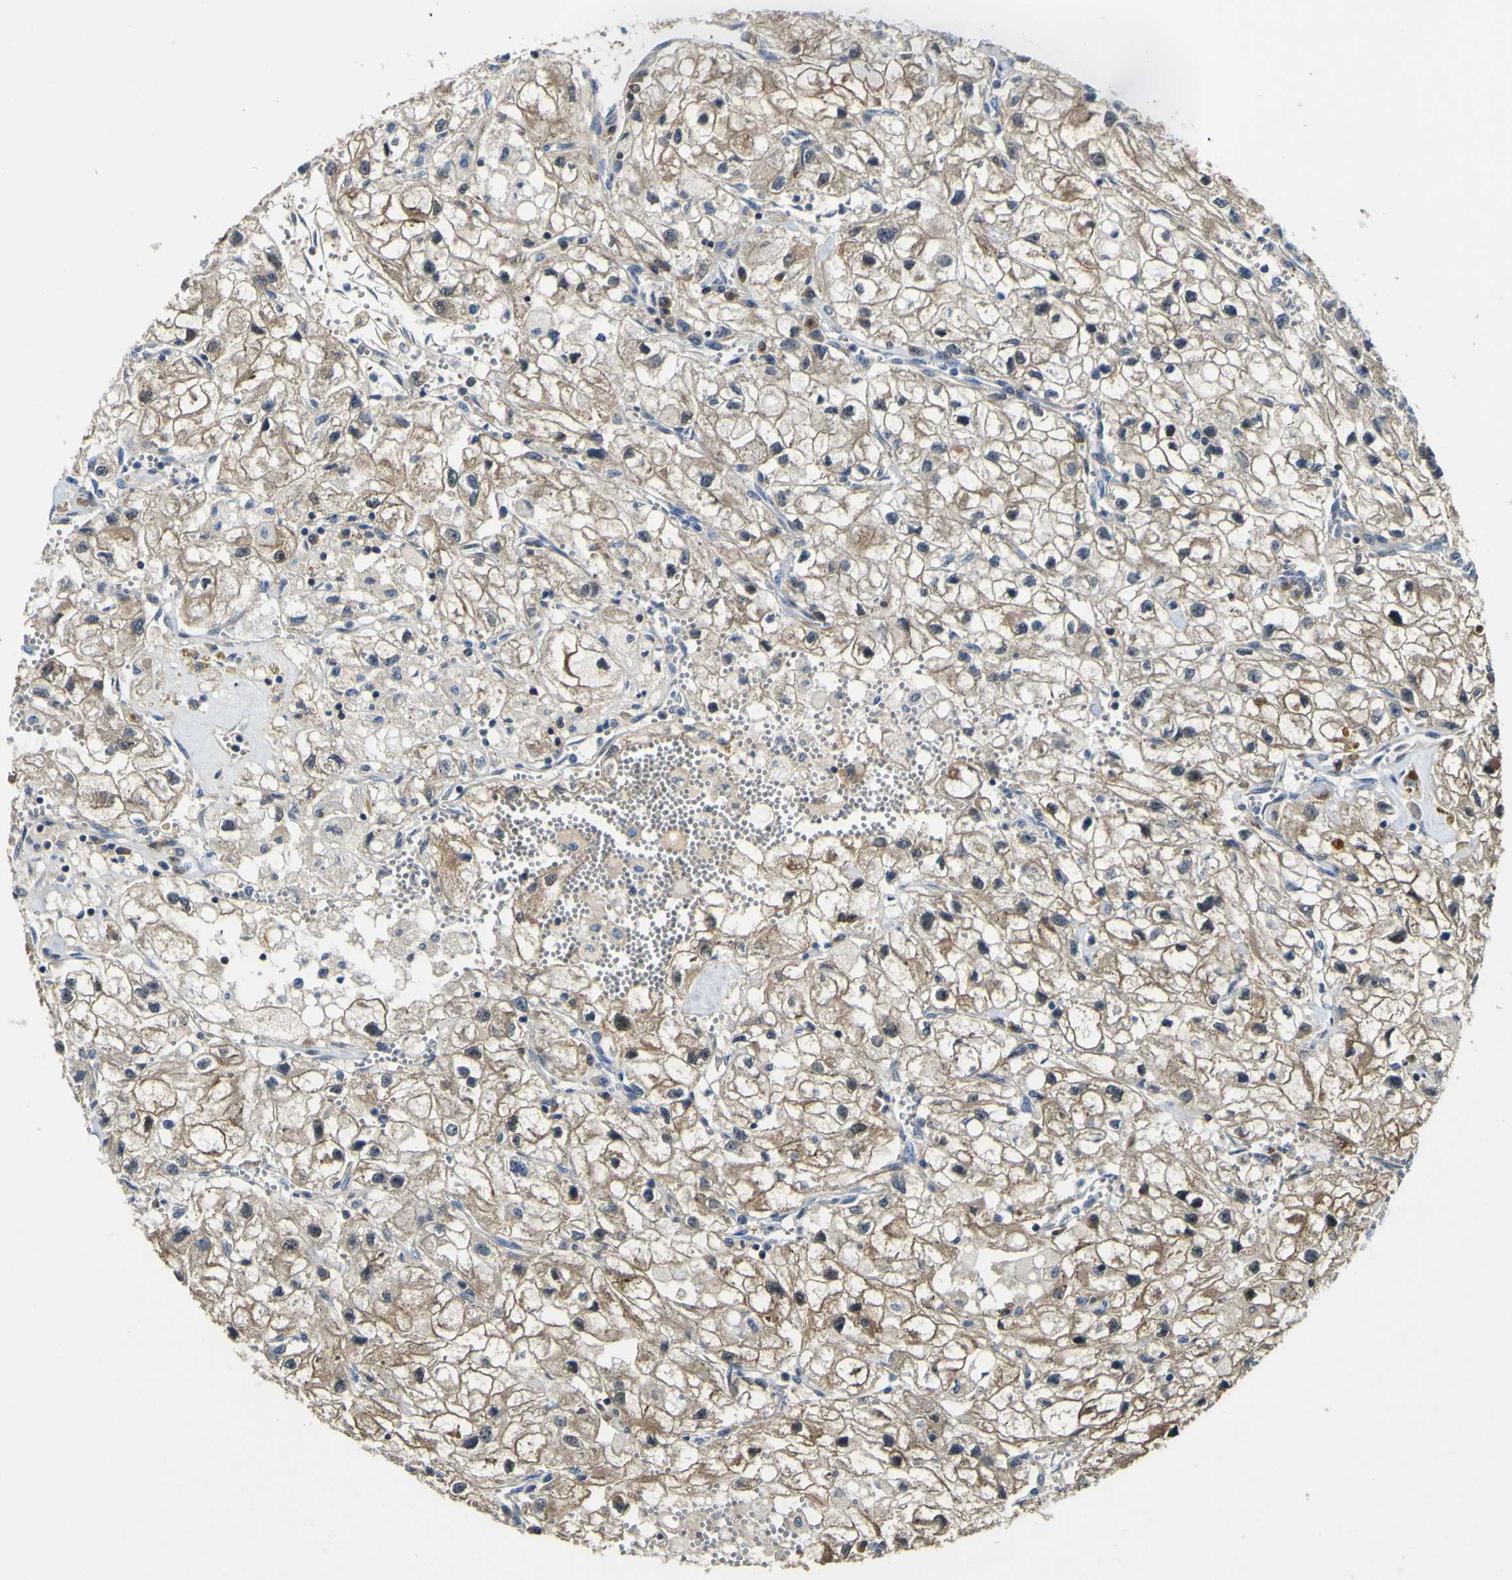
{"staining": {"intensity": "moderate", "quantity": ">75%", "location": "cytoplasmic/membranous"}, "tissue": "renal cancer", "cell_type": "Tumor cells", "image_type": "cancer", "snomed": [{"axis": "morphology", "description": "Adenocarcinoma, NOS"}, {"axis": "topography", "description": "Kidney"}], "caption": "This image demonstrates immunohistochemistry (IHC) staining of renal adenocarcinoma, with medium moderate cytoplasmic/membranous positivity in about >75% of tumor cells.", "gene": "EML2", "patient": {"sex": "female", "age": 70}}